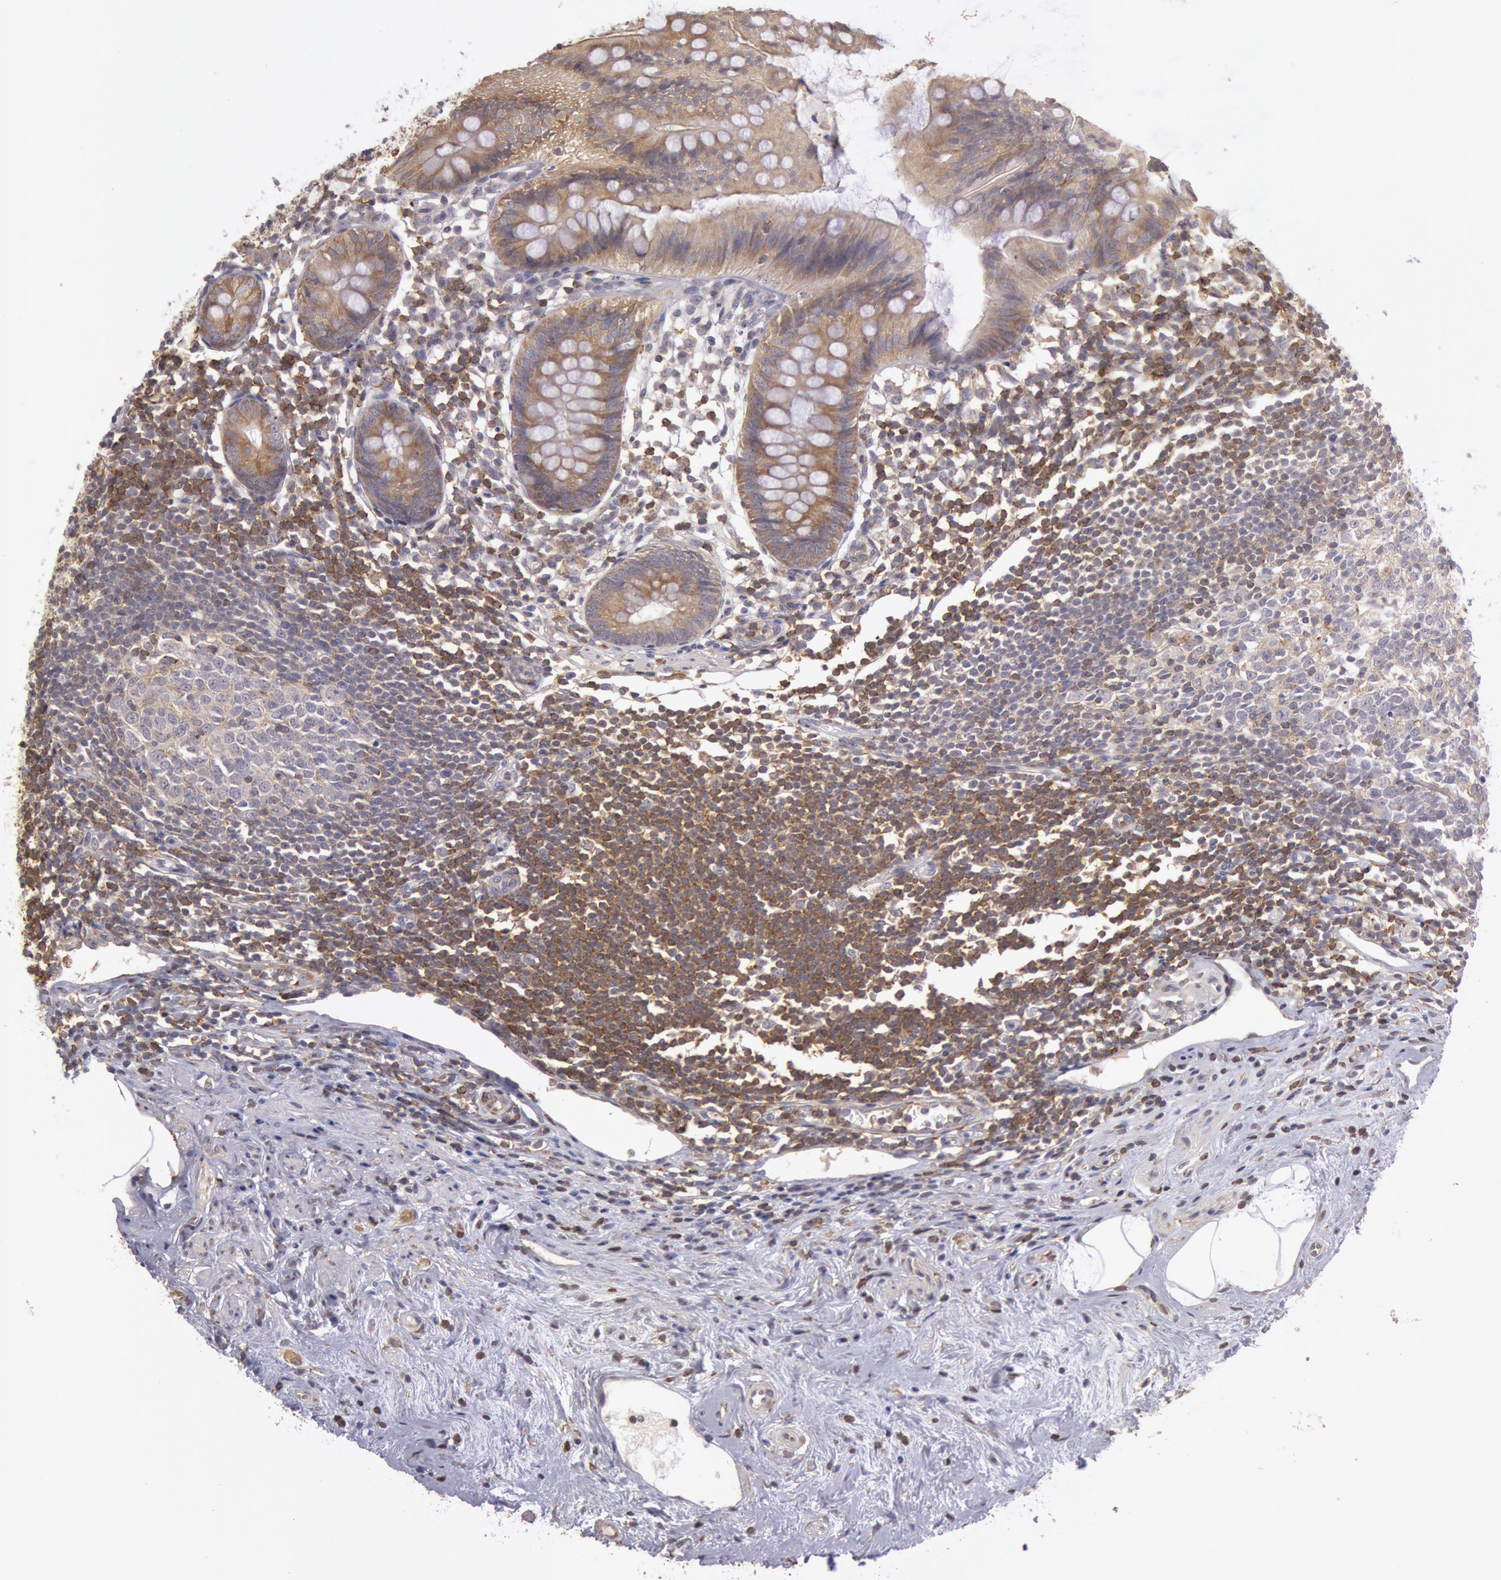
{"staining": {"intensity": "moderate", "quantity": ">75%", "location": "cytoplasmic/membranous"}, "tissue": "appendix", "cell_type": "Glandular cells", "image_type": "normal", "snomed": [{"axis": "morphology", "description": "Normal tissue, NOS"}, {"axis": "topography", "description": "Appendix"}], "caption": "Protein staining exhibits moderate cytoplasmic/membranous staining in about >75% of glandular cells in normal appendix. The staining was performed using DAB to visualize the protein expression in brown, while the nuclei were stained in blue with hematoxylin (Magnification: 20x).", "gene": "NMT2", "patient": {"sex": "male", "age": 38}}